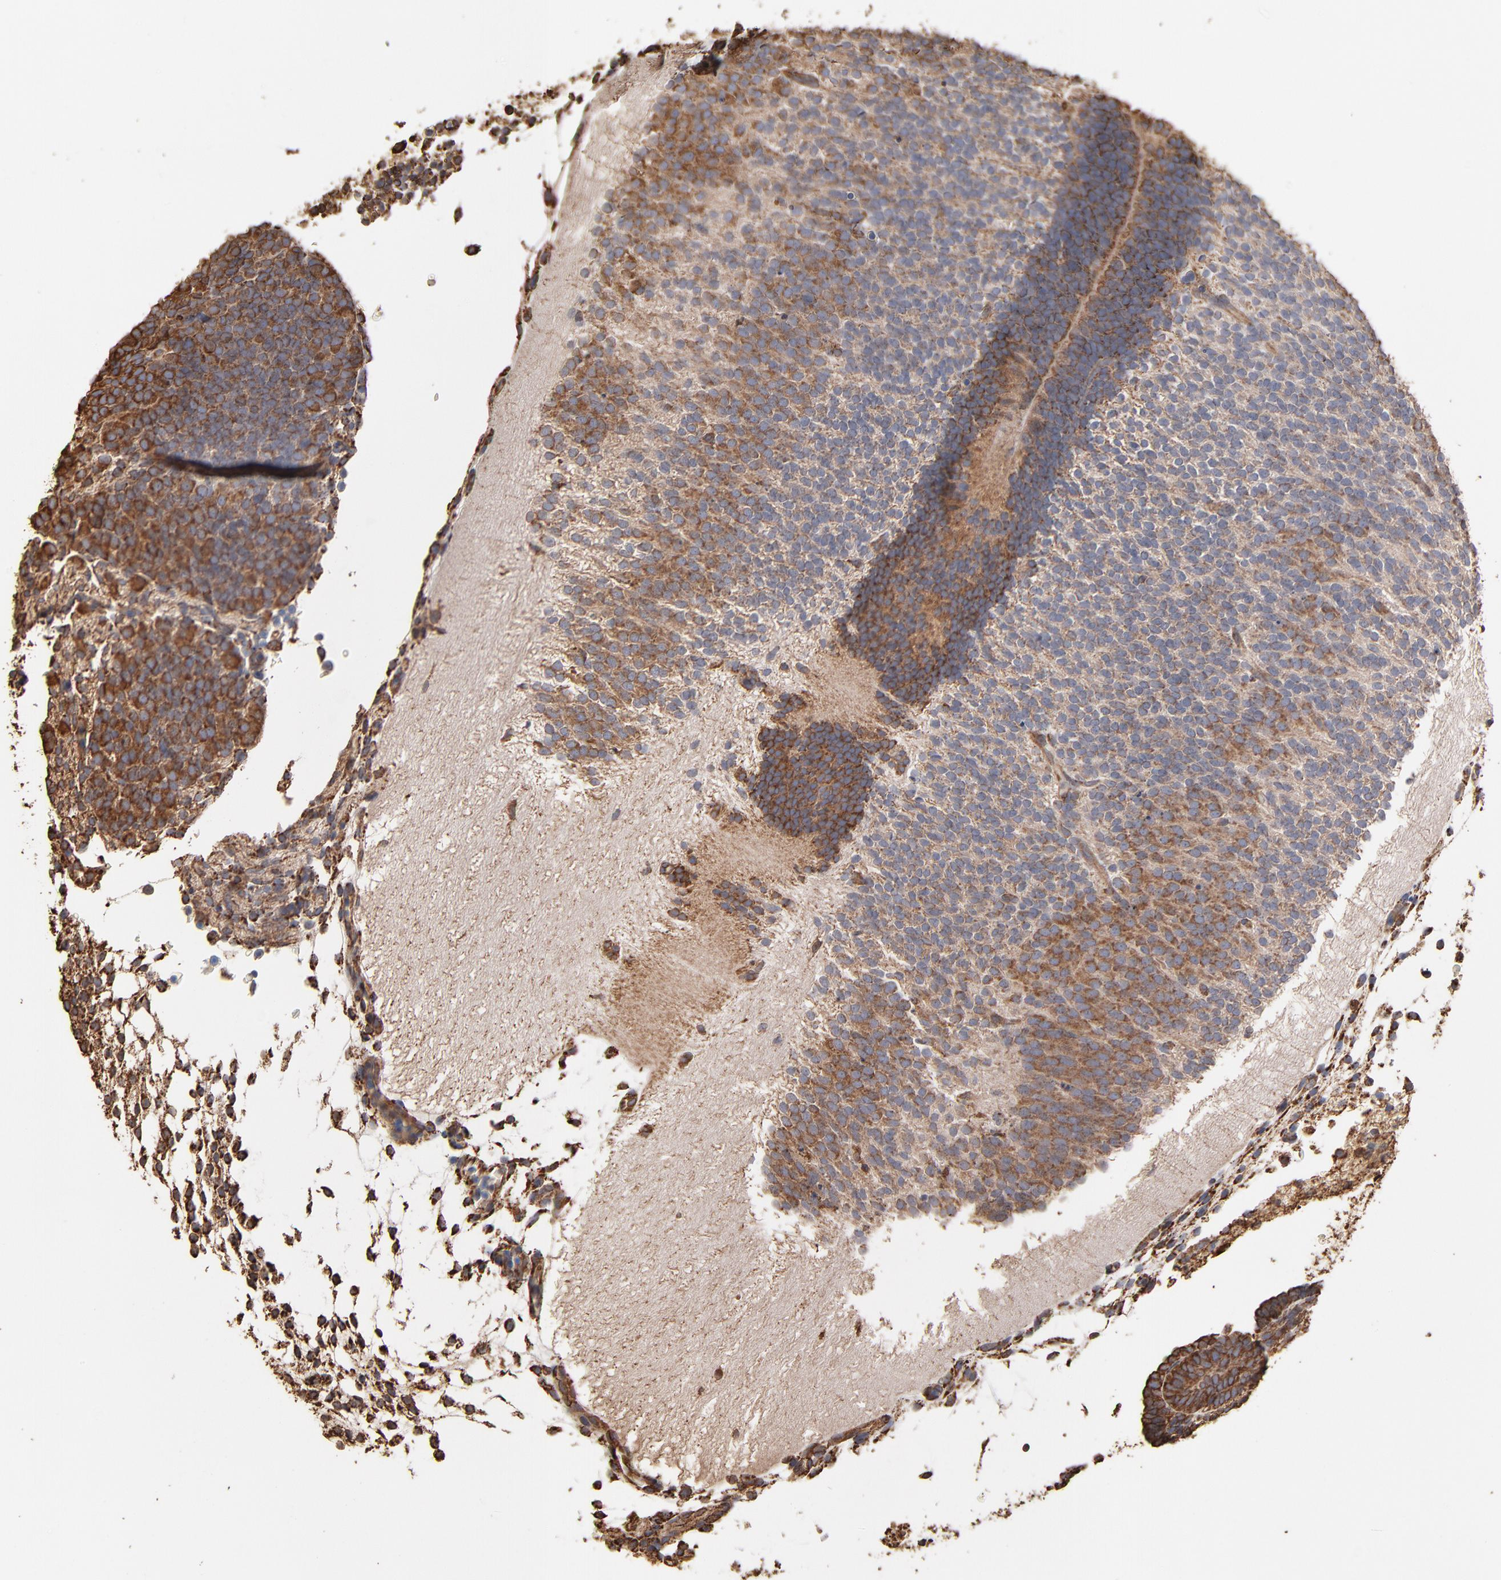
{"staining": {"intensity": "moderate", "quantity": ">75%", "location": "cytoplasmic/membranous"}, "tissue": "placenta", "cell_type": "Decidual cells", "image_type": "normal", "snomed": [{"axis": "morphology", "description": "Normal tissue, NOS"}, {"axis": "topography", "description": "Placenta"}], "caption": "A medium amount of moderate cytoplasmic/membranous expression is appreciated in approximately >75% of decidual cells in unremarkable placenta. (Stains: DAB in brown, nuclei in blue, Microscopy: brightfield microscopy at high magnification).", "gene": "PDIA3", "patient": {"sex": "female", "age": 19}}